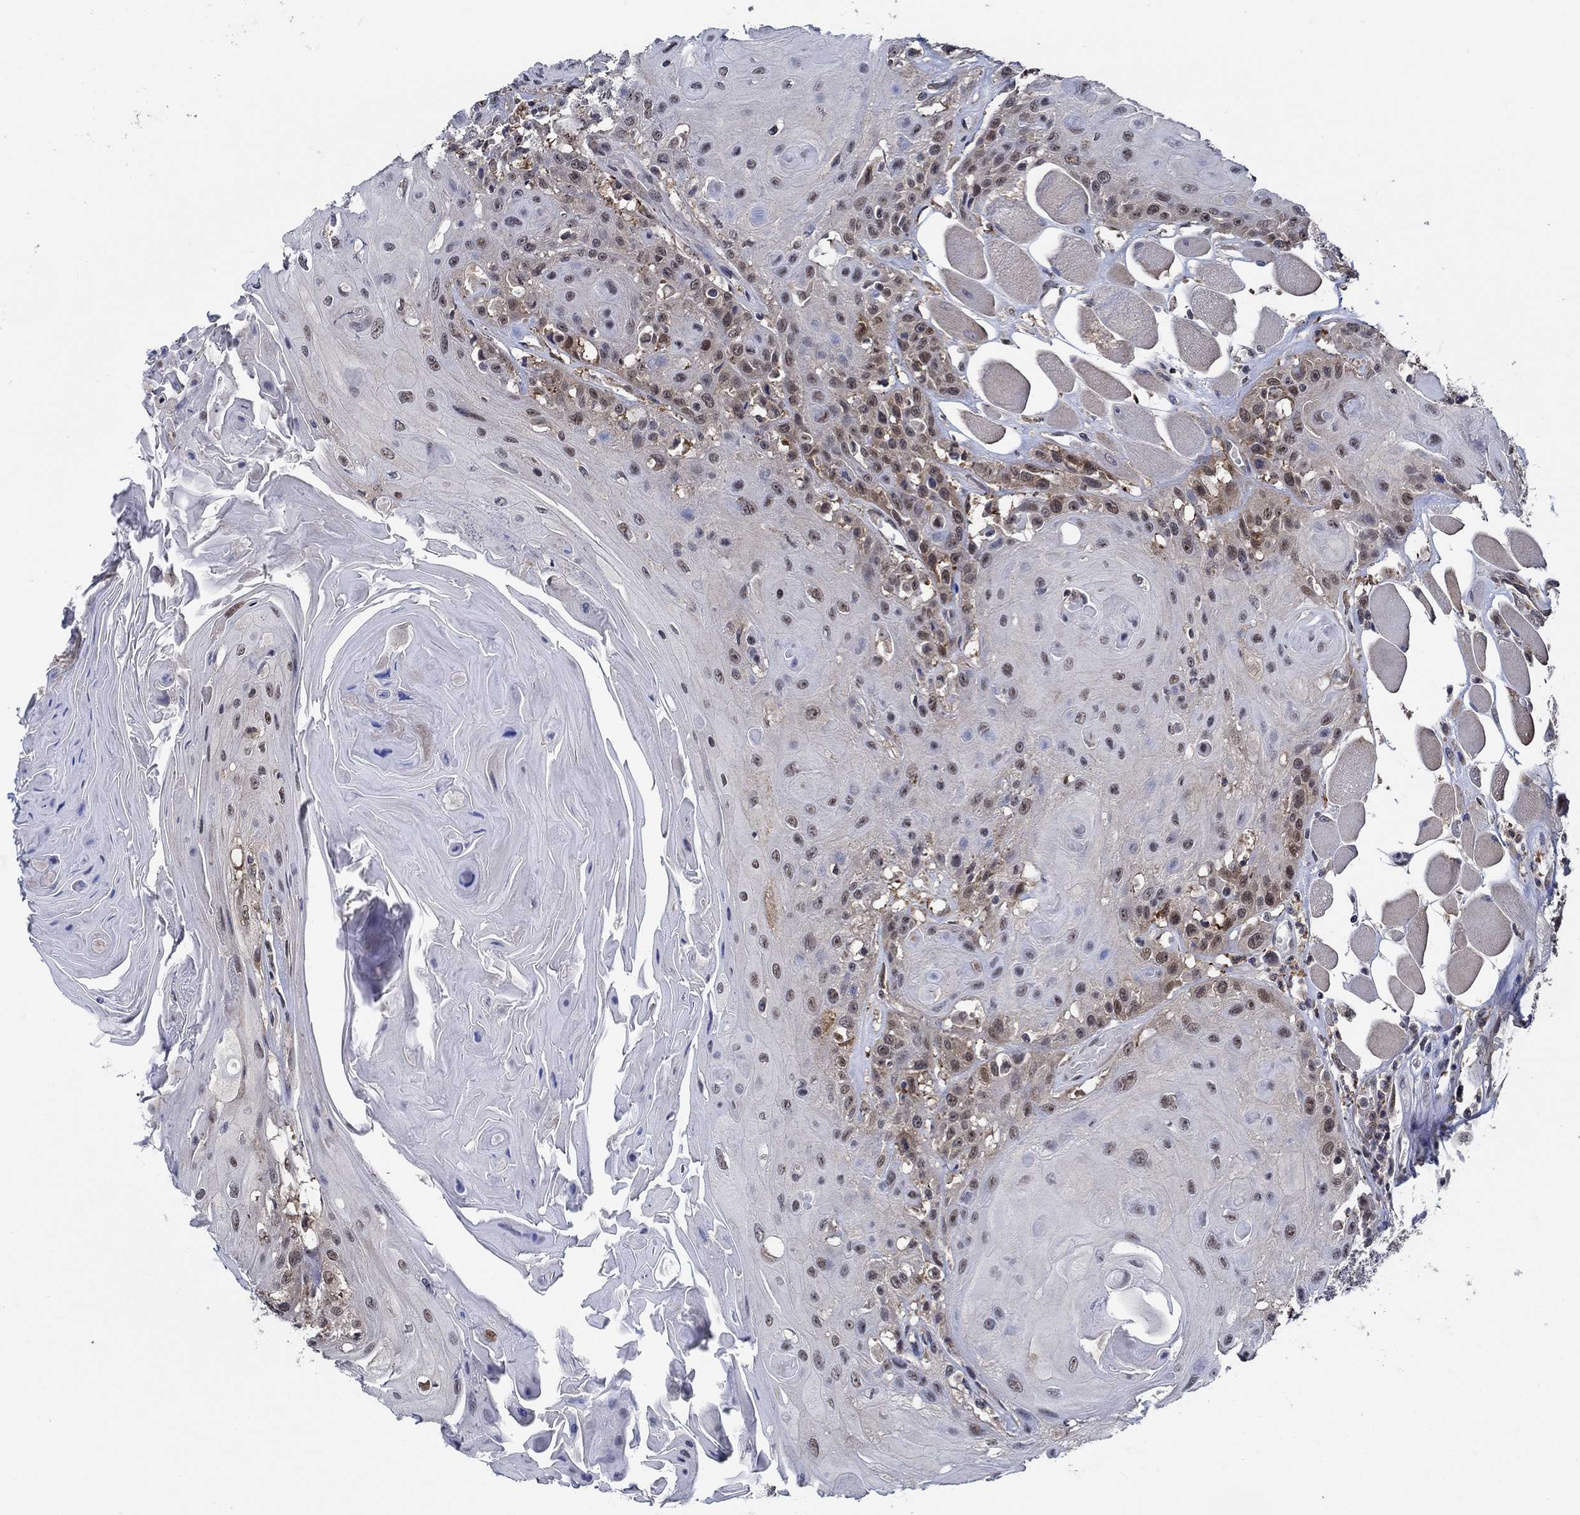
{"staining": {"intensity": "weak", "quantity": "<25%", "location": "cytoplasmic/membranous"}, "tissue": "head and neck cancer", "cell_type": "Tumor cells", "image_type": "cancer", "snomed": [{"axis": "morphology", "description": "Squamous cell carcinoma, NOS"}, {"axis": "topography", "description": "Head-Neck"}], "caption": "High power microscopy image of an immunohistochemistry (IHC) image of head and neck cancer (squamous cell carcinoma), revealing no significant staining in tumor cells.", "gene": "DACT1", "patient": {"sex": "female", "age": 59}}